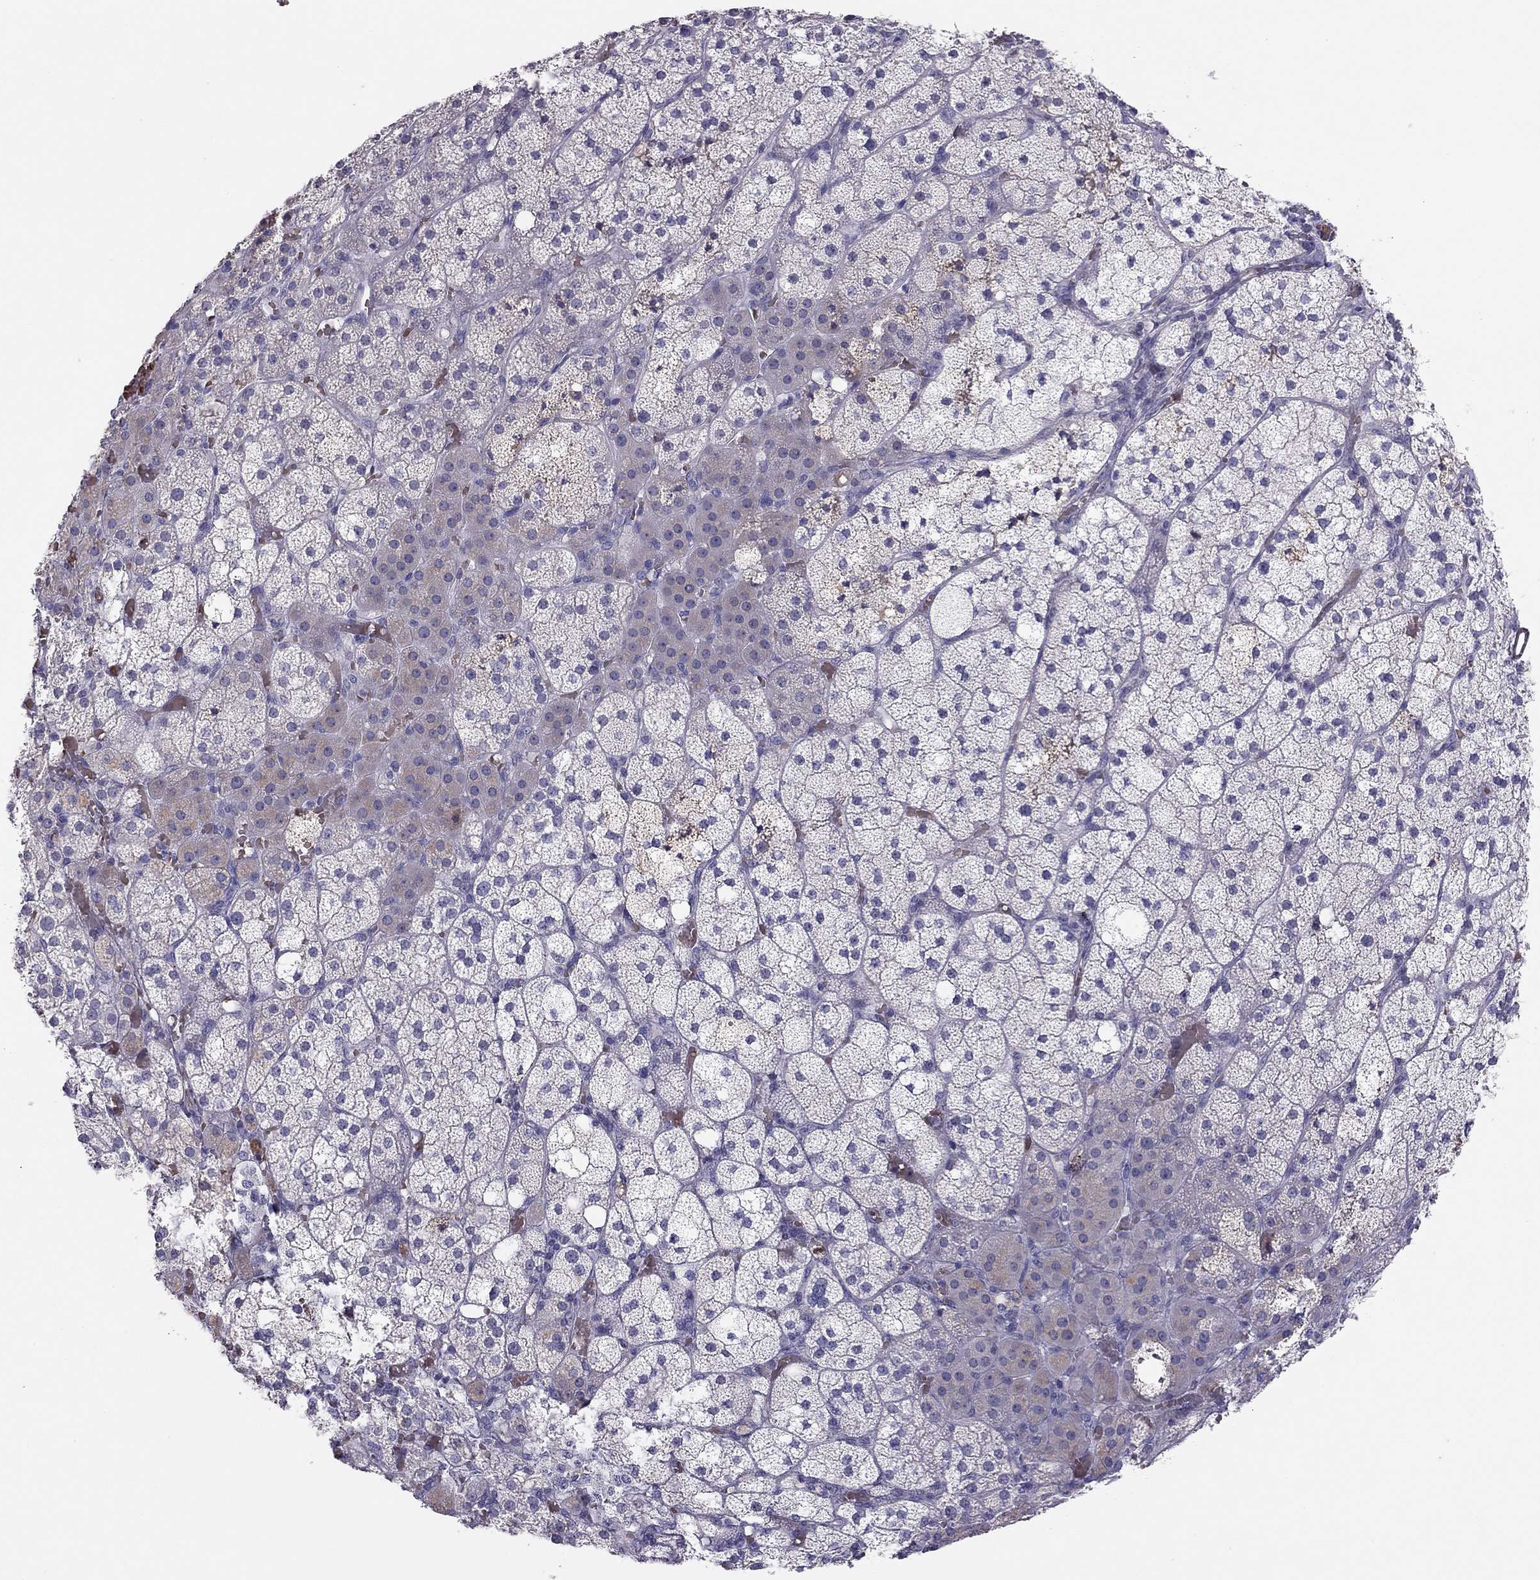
{"staining": {"intensity": "negative", "quantity": "none", "location": "none"}, "tissue": "adrenal gland", "cell_type": "Glandular cells", "image_type": "normal", "snomed": [{"axis": "morphology", "description": "Normal tissue, NOS"}, {"axis": "topography", "description": "Adrenal gland"}], "caption": "DAB immunohistochemical staining of unremarkable human adrenal gland demonstrates no significant expression in glandular cells.", "gene": "RHCE", "patient": {"sex": "male", "age": 53}}